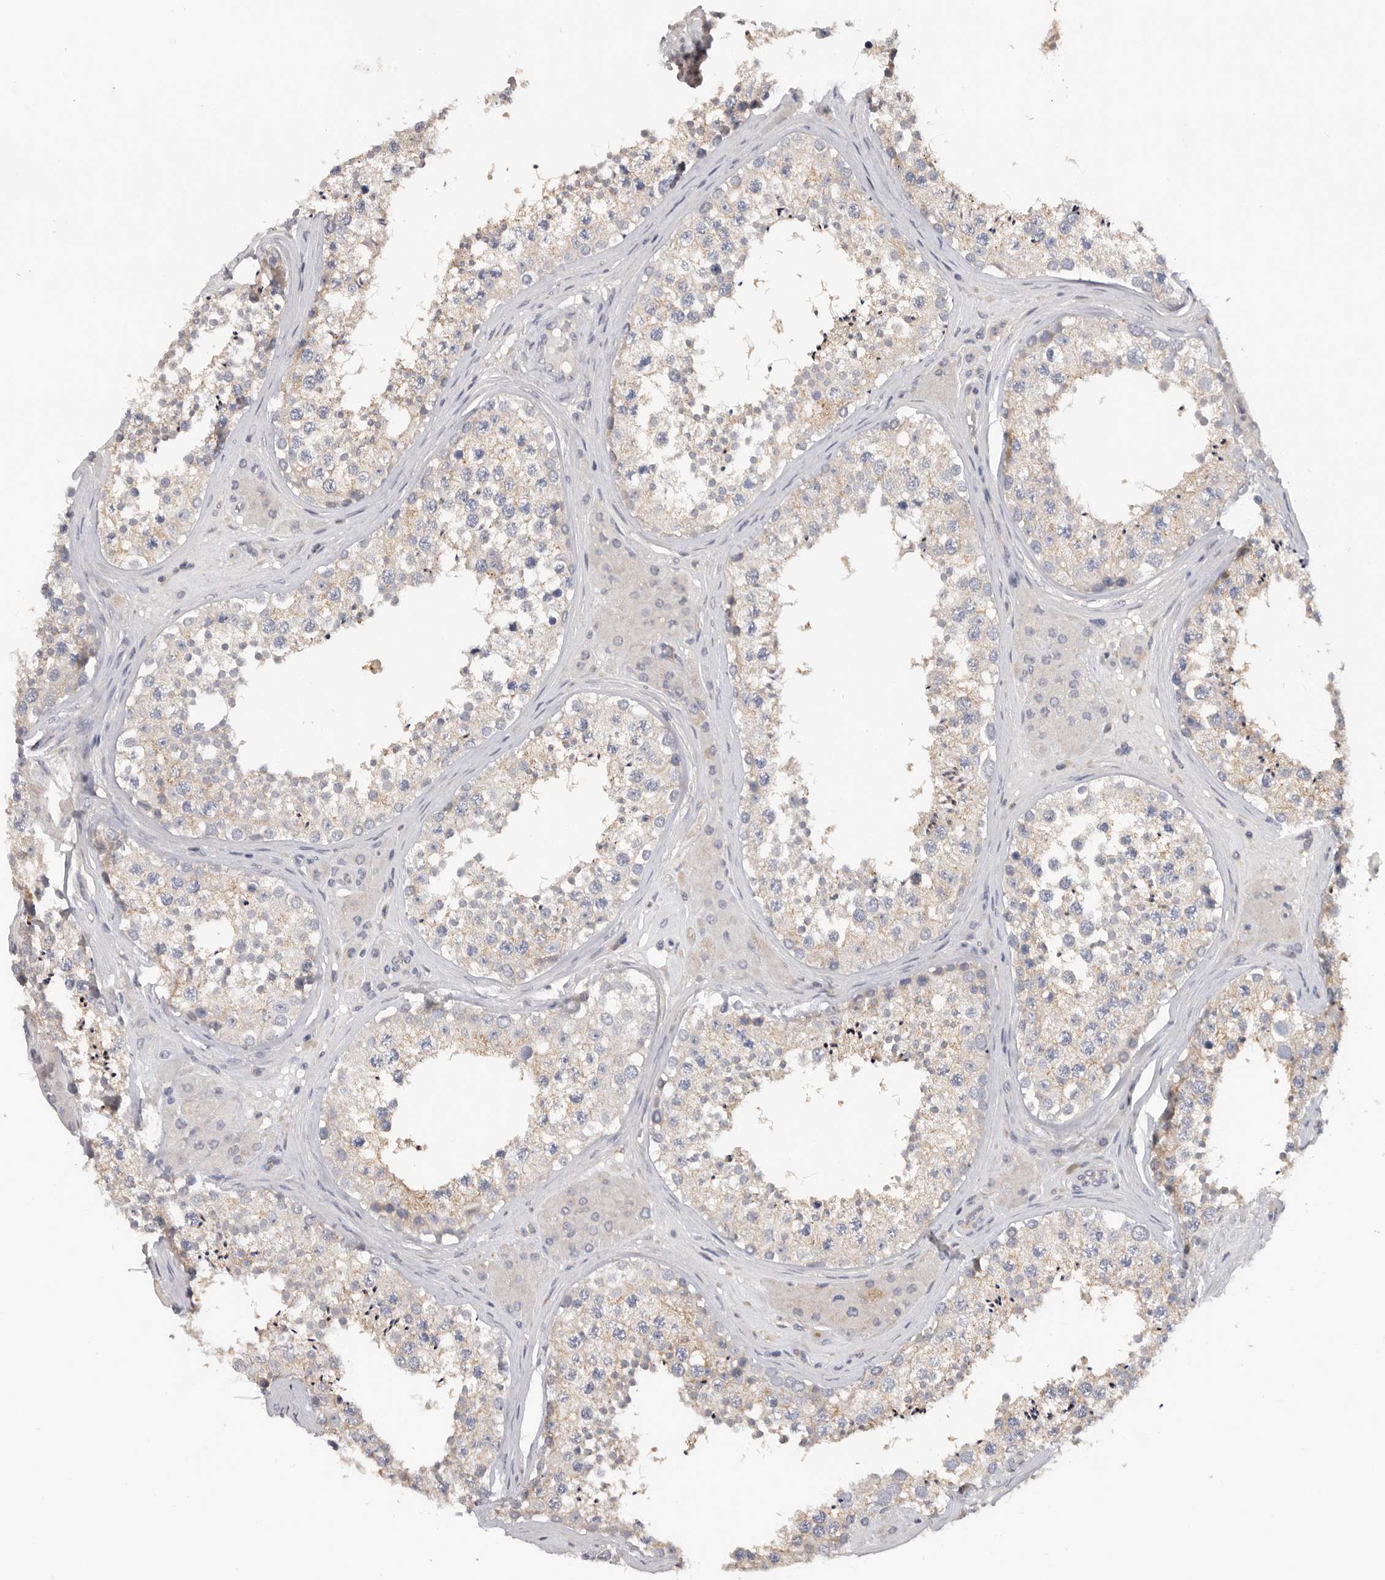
{"staining": {"intensity": "weak", "quantity": "25%-75%", "location": "cytoplasmic/membranous"}, "tissue": "testis", "cell_type": "Cells in seminiferous ducts", "image_type": "normal", "snomed": [{"axis": "morphology", "description": "Normal tissue, NOS"}, {"axis": "topography", "description": "Testis"}], "caption": "Testis stained for a protein reveals weak cytoplasmic/membranous positivity in cells in seminiferous ducts. Using DAB (3,3'-diaminobenzidine) (brown) and hematoxylin (blue) stains, captured at high magnification using brightfield microscopy.", "gene": "WDTC1", "patient": {"sex": "male", "age": 46}}